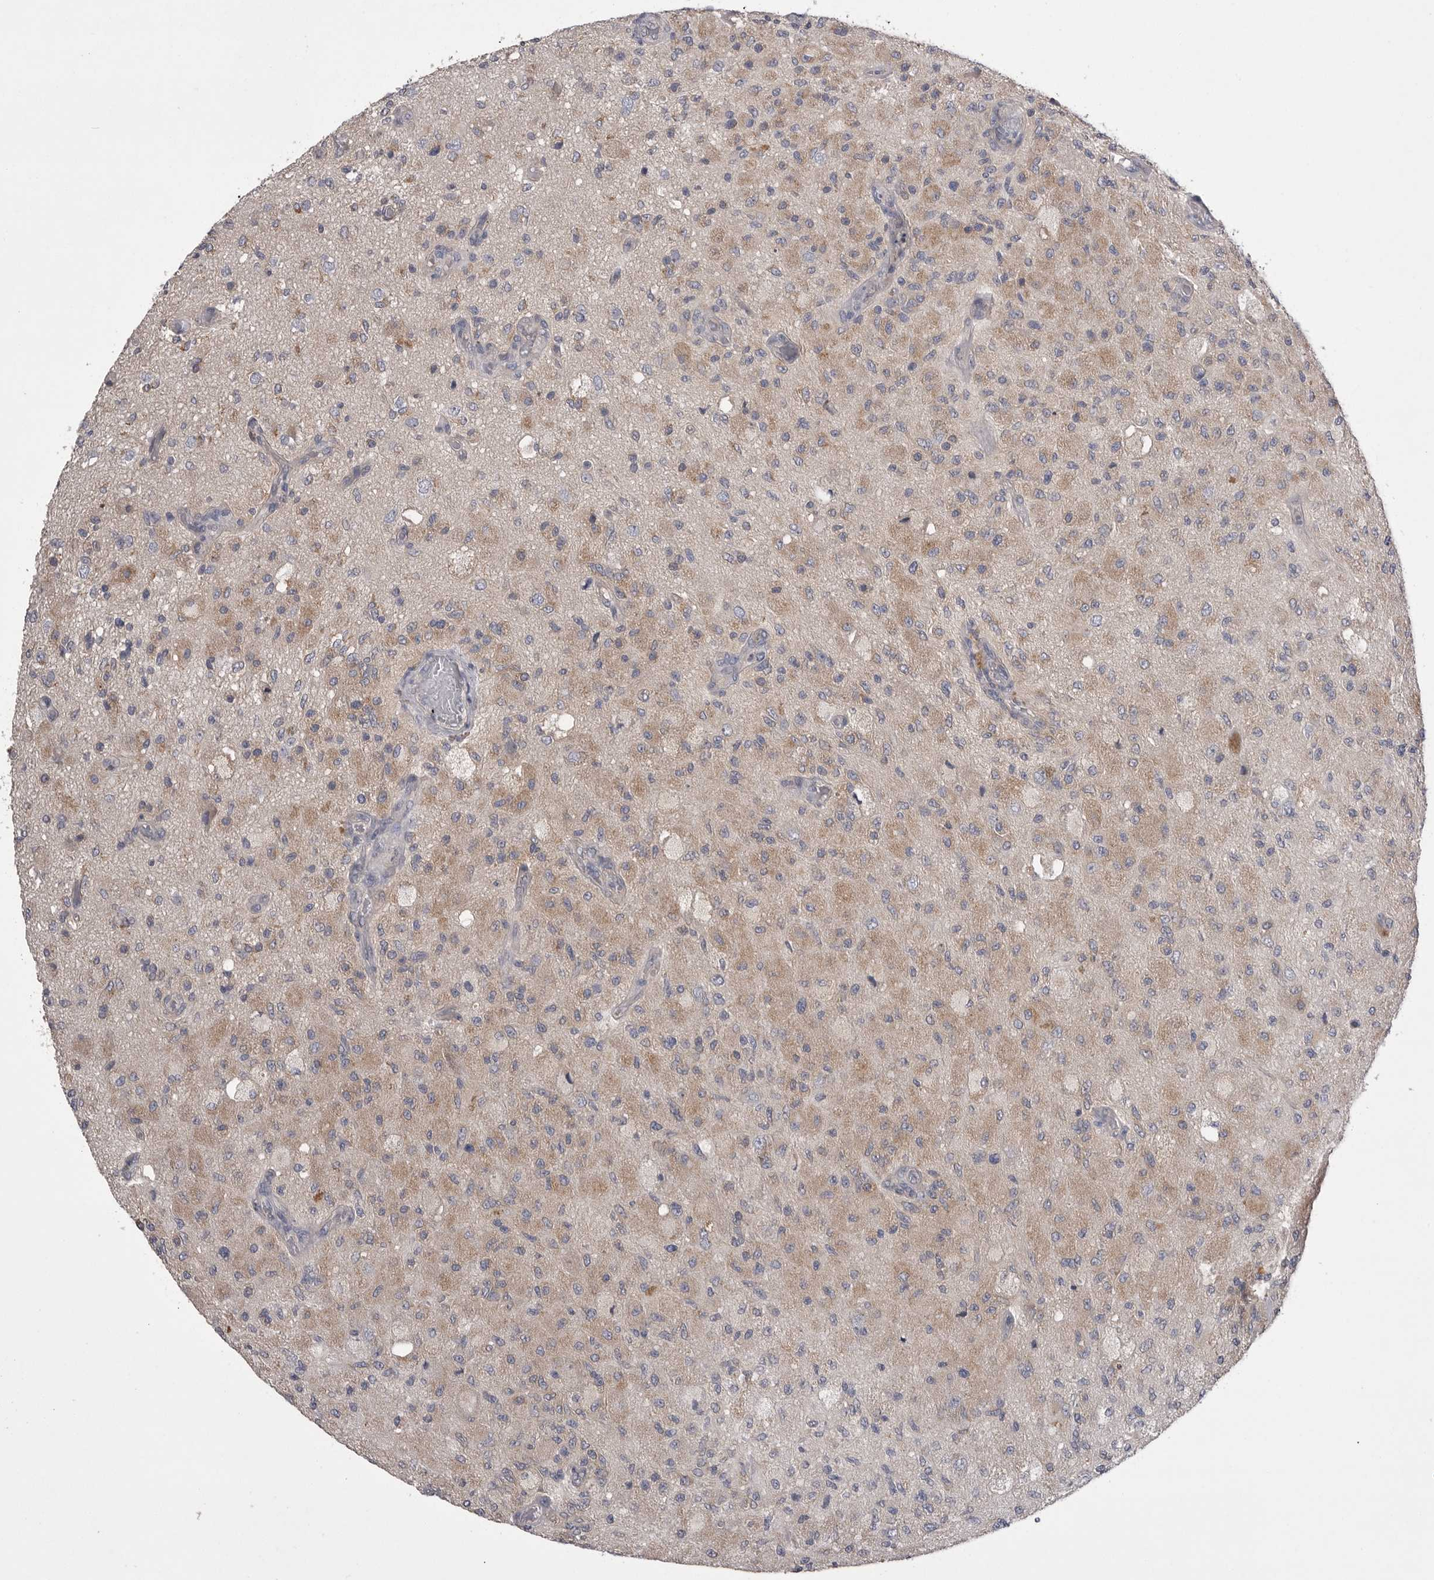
{"staining": {"intensity": "weak", "quantity": "25%-75%", "location": "cytoplasmic/membranous"}, "tissue": "glioma", "cell_type": "Tumor cells", "image_type": "cancer", "snomed": [{"axis": "morphology", "description": "Normal tissue, NOS"}, {"axis": "morphology", "description": "Glioma, malignant, High grade"}, {"axis": "topography", "description": "Cerebral cortex"}], "caption": "High-grade glioma (malignant) tissue demonstrates weak cytoplasmic/membranous positivity in about 25%-75% of tumor cells", "gene": "VAC14", "patient": {"sex": "male", "age": 77}}